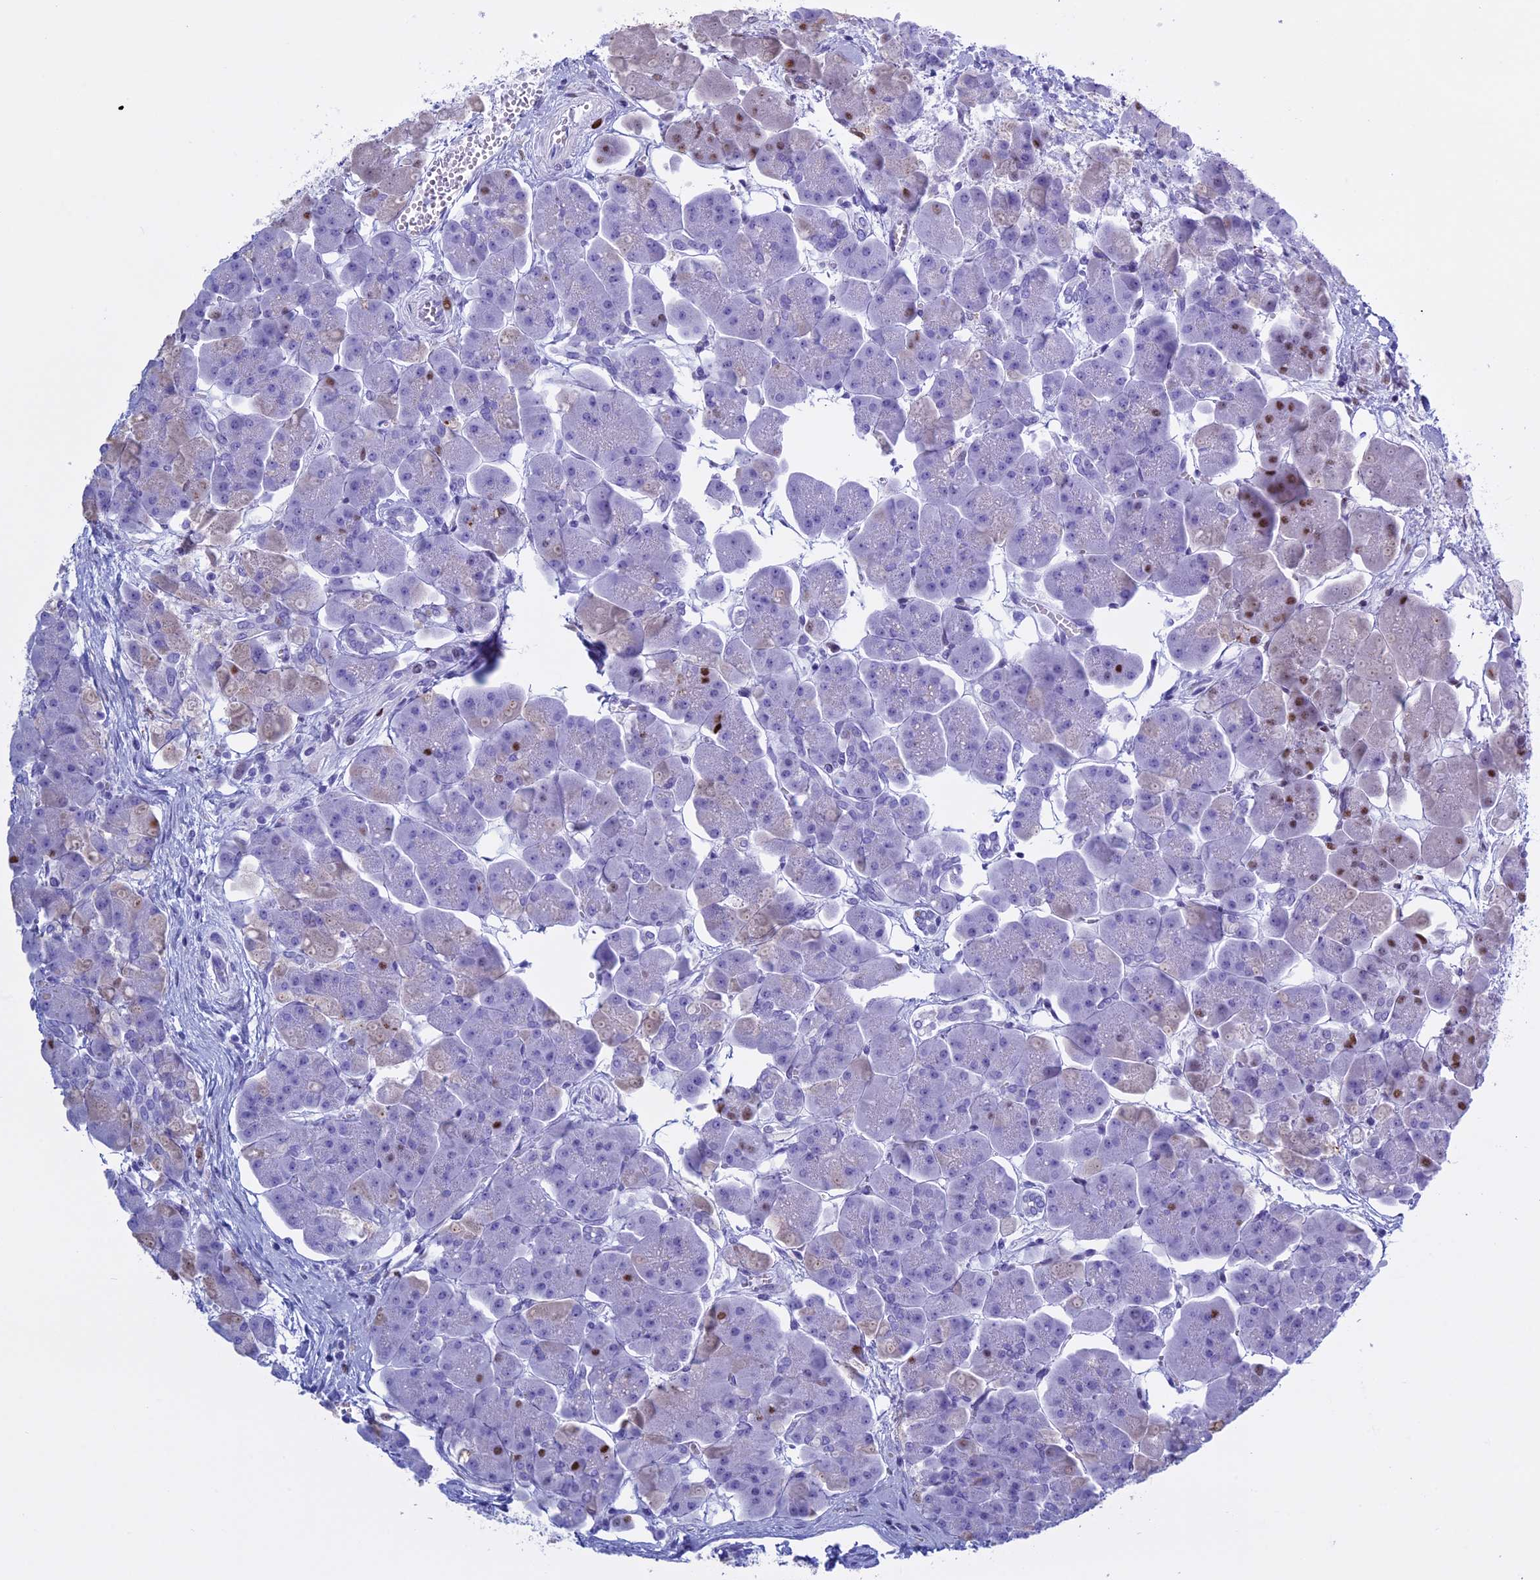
{"staining": {"intensity": "strong", "quantity": "<25%", "location": "nuclear"}, "tissue": "pancreas", "cell_type": "Exocrine glandular cells", "image_type": "normal", "snomed": [{"axis": "morphology", "description": "Normal tissue, NOS"}, {"axis": "topography", "description": "Pancreas"}], "caption": "Exocrine glandular cells show strong nuclear positivity in approximately <25% of cells in normal pancreas. (DAB = brown stain, brightfield microscopy at high magnification).", "gene": "KCTD21", "patient": {"sex": "male", "age": 66}}